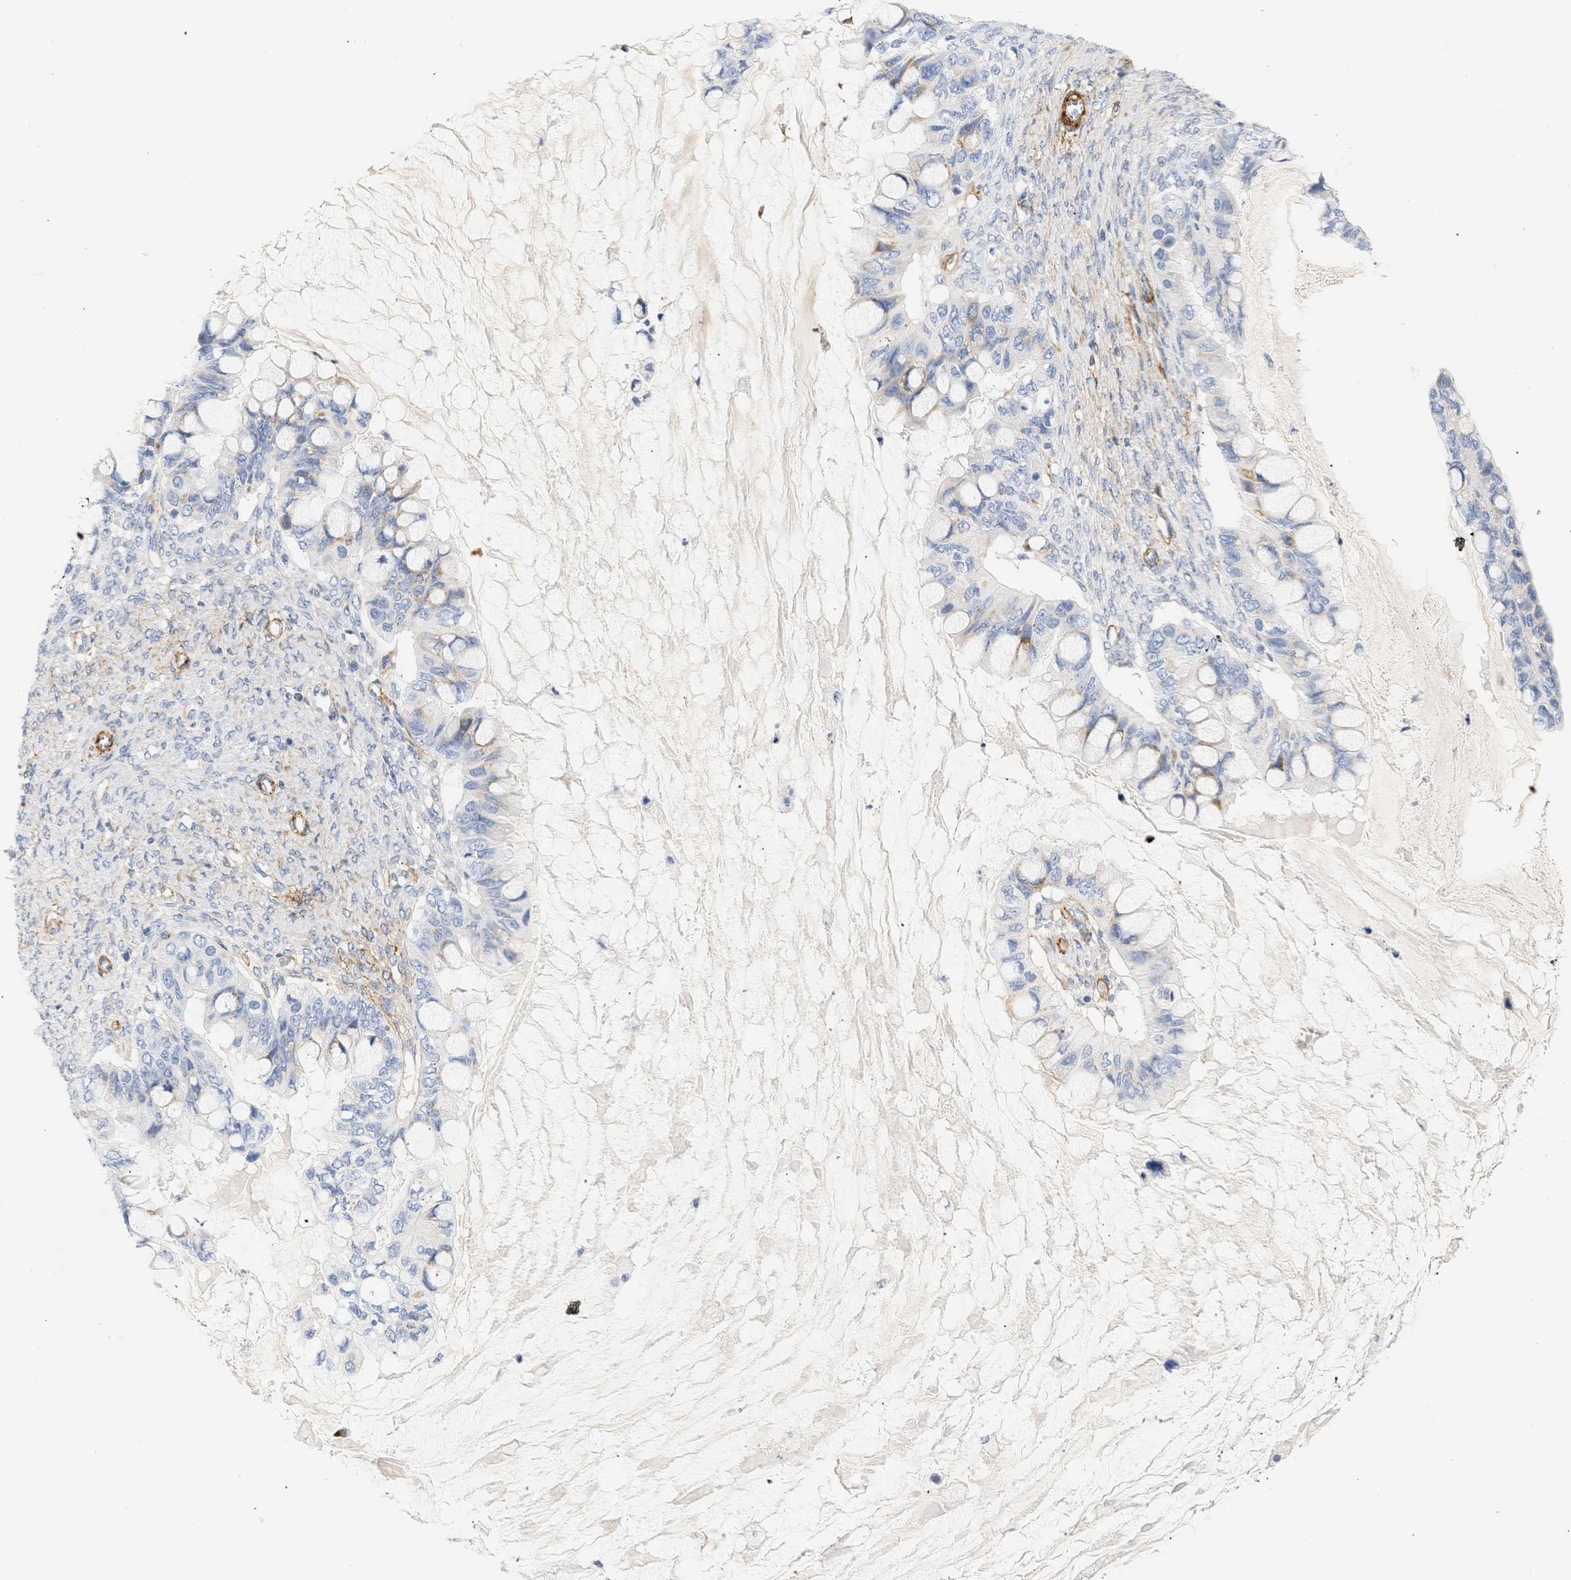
{"staining": {"intensity": "moderate", "quantity": "<25%", "location": "cytoplasmic/membranous"}, "tissue": "ovarian cancer", "cell_type": "Tumor cells", "image_type": "cancer", "snomed": [{"axis": "morphology", "description": "Cystadenocarcinoma, mucinous, NOS"}, {"axis": "topography", "description": "Ovary"}], "caption": "A low amount of moderate cytoplasmic/membranous positivity is seen in approximately <25% of tumor cells in ovarian cancer tissue. (DAB (3,3'-diaminobenzidine) IHC with brightfield microscopy, high magnification).", "gene": "SLC30A7", "patient": {"sex": "female", "age": 80}}